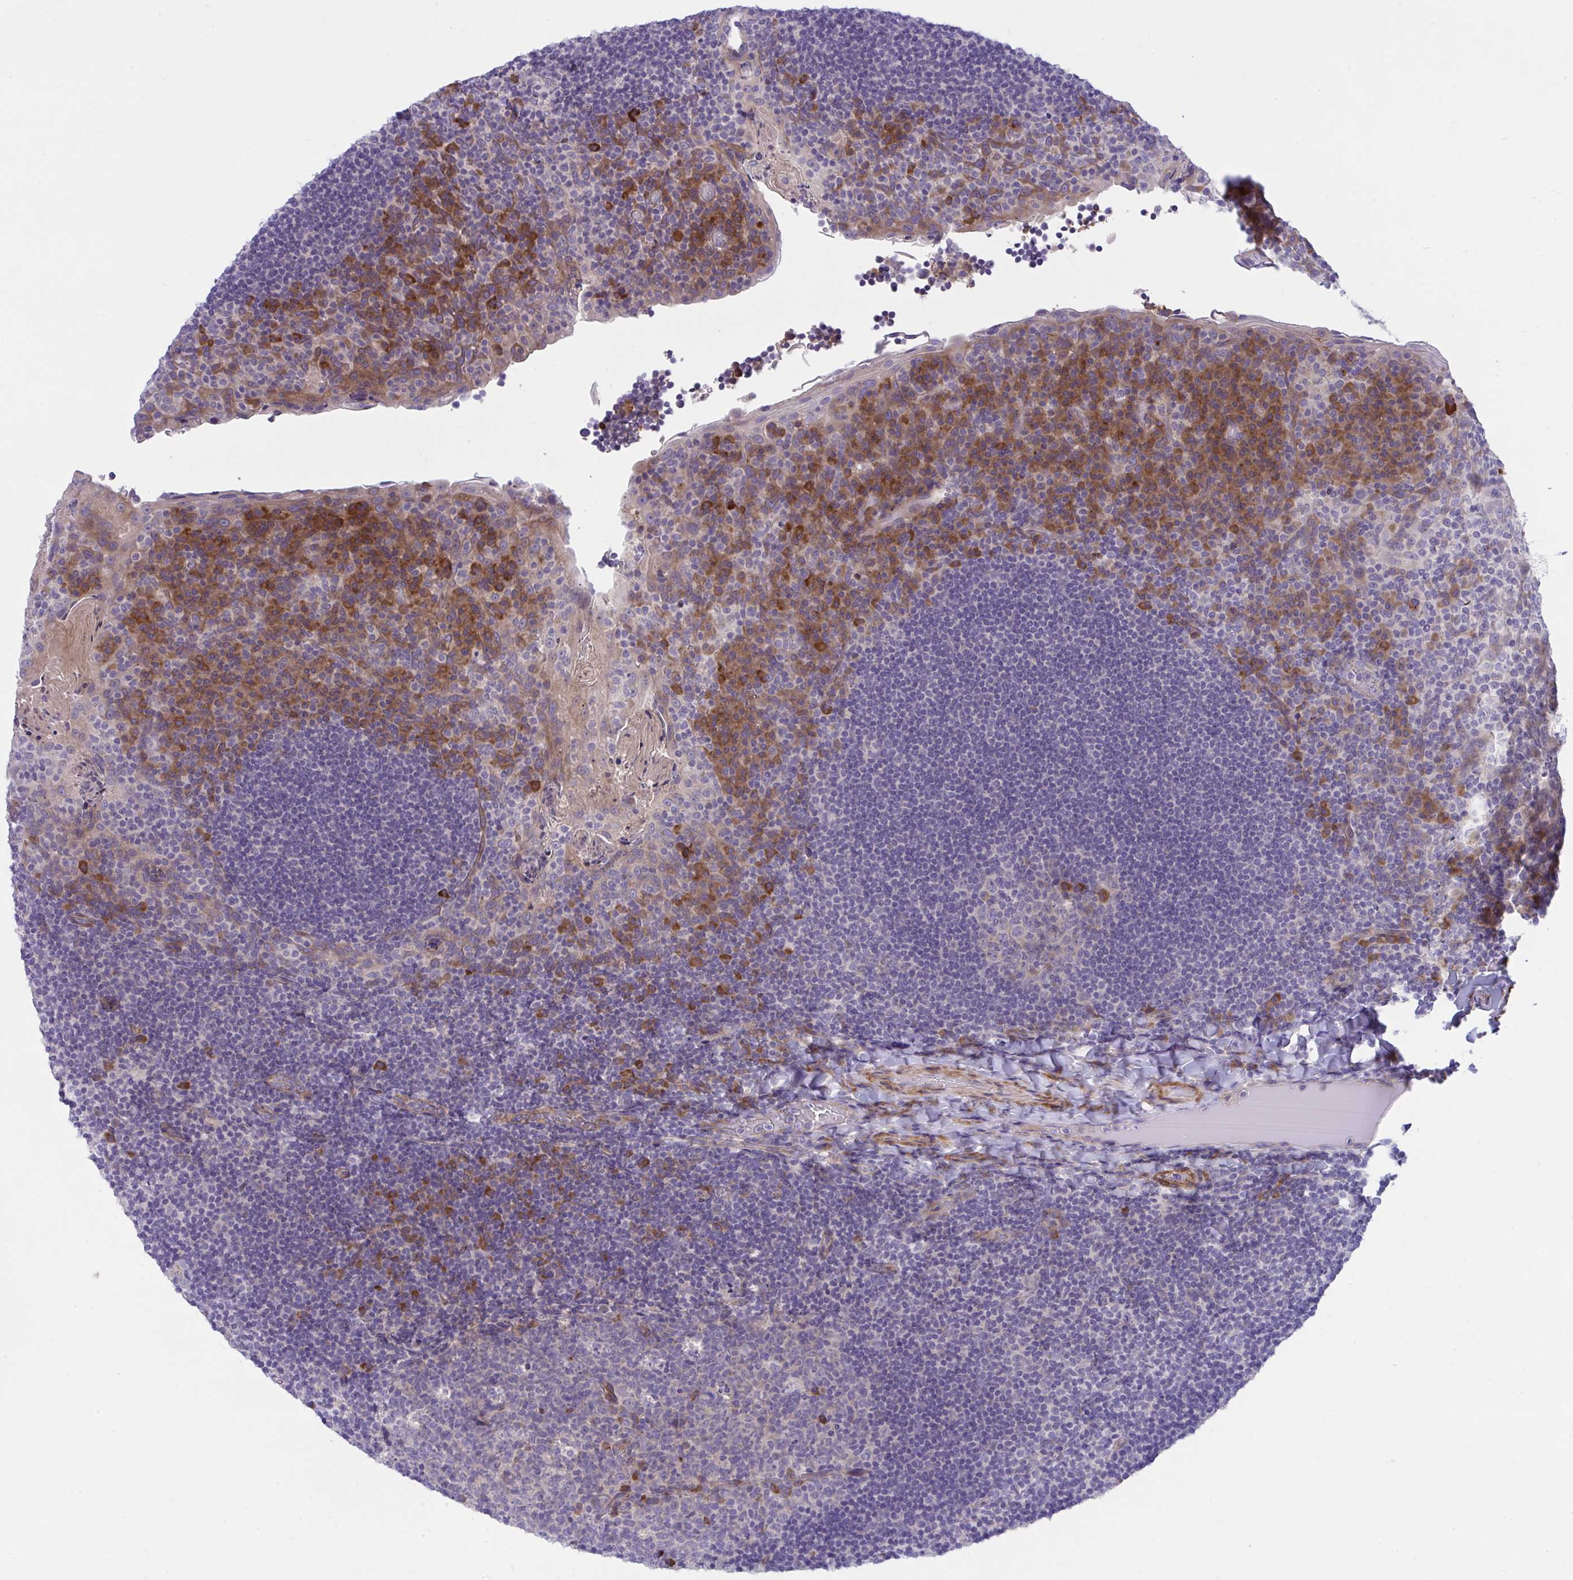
{"staining": {"intensity": "strong", "quantity": "<25%", "location": "cytoplasmic/membranous"}, "tissue": "tonsil", "cell_type": "Germinal center cells", "image_type": "normal", "snomed": [{"axis": "morphology", "description": "Normal tissue, NOS"}, {"axis": "topography", "description": "Tonsil"}], "caption": "Tonsil was stained to show a protein in brown. There is medium levels of strong cytoplasmic/membranous positivity in approximately <25% of germinal center cells. (Brightfield microscopy of DAB IHC at high magnification).", "gene": "PIGZ", "patient": {"sex": "male", "age": 17}}